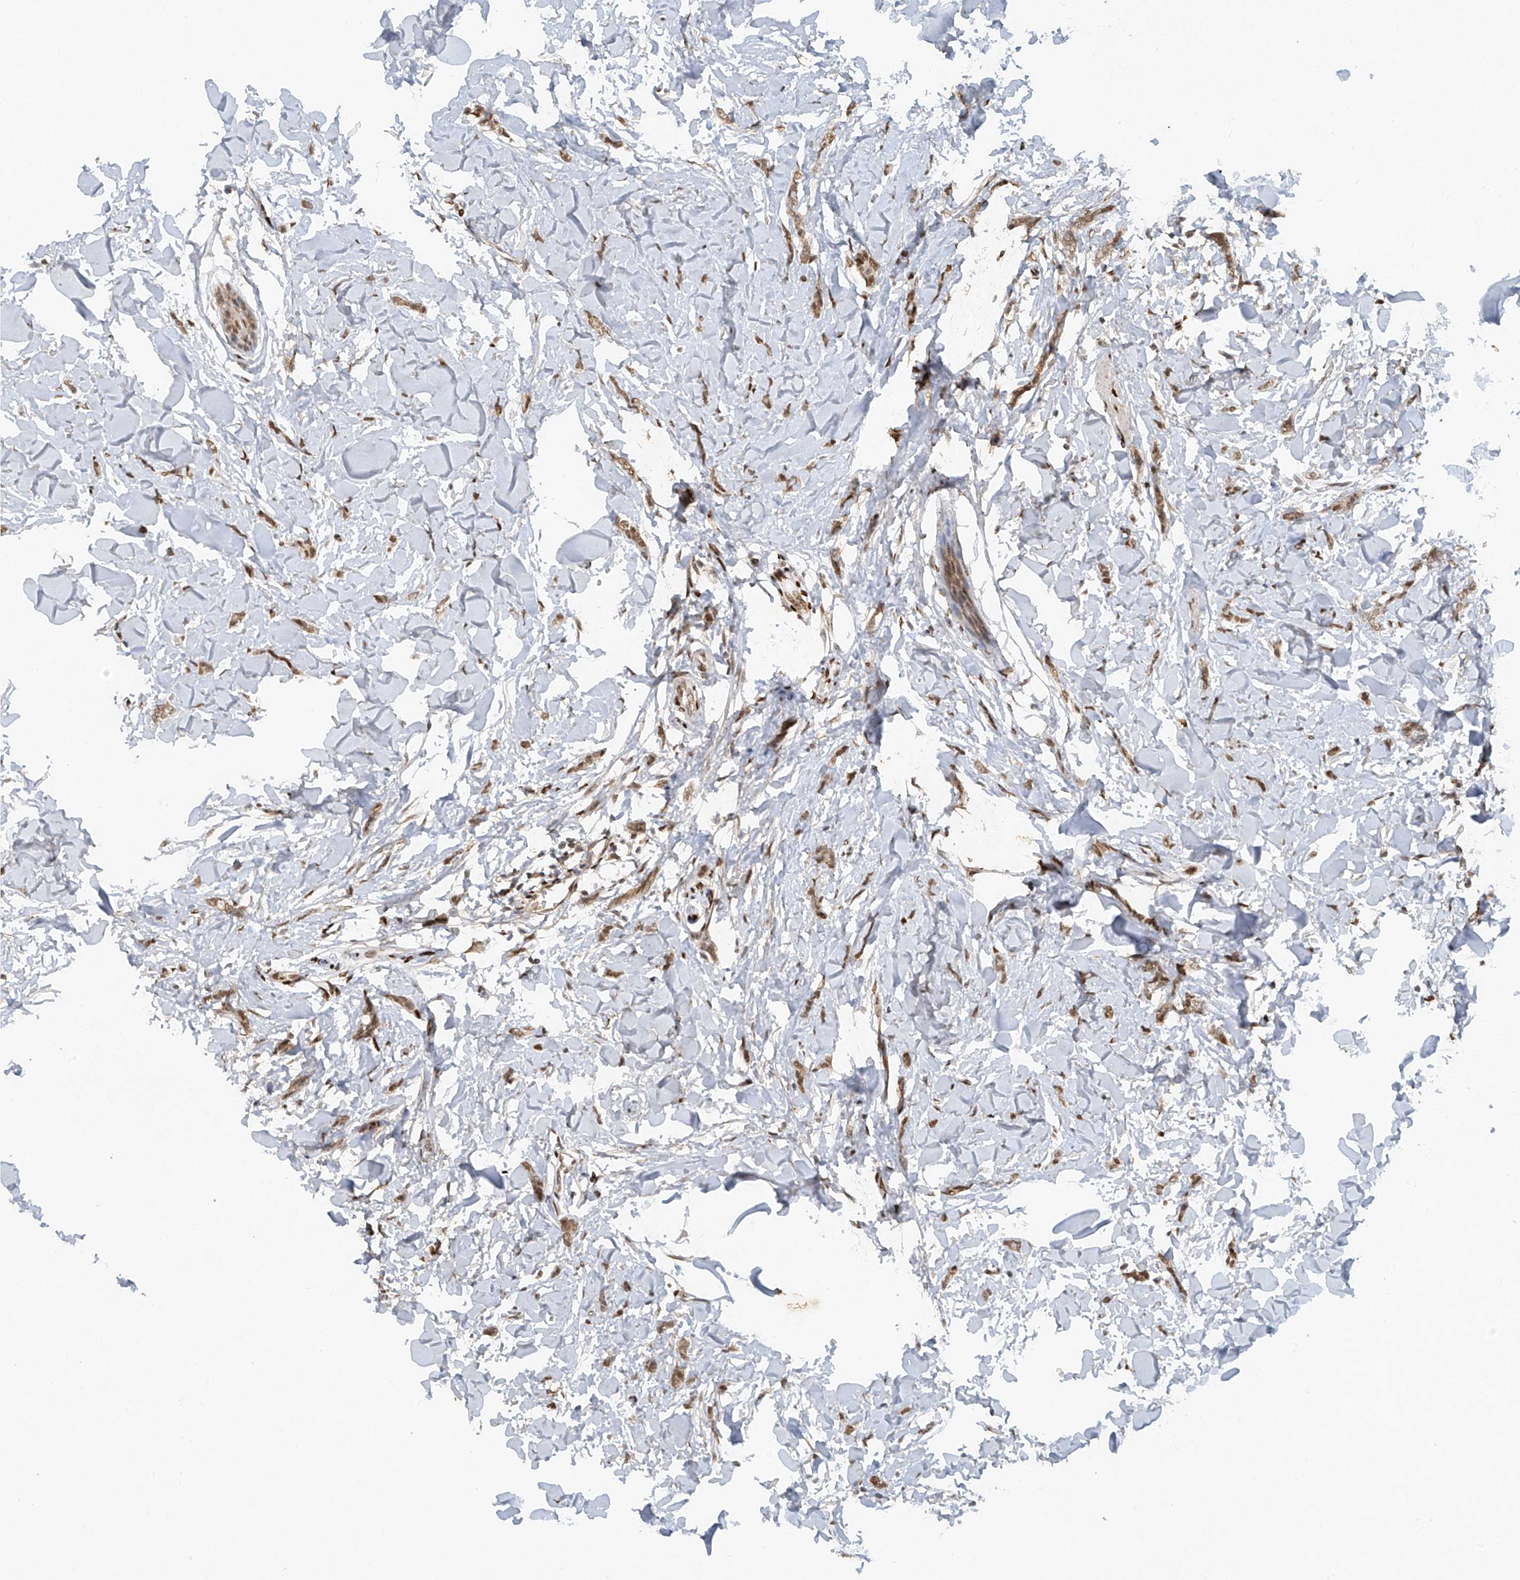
{"staining": {"intensity": "moderate", "quantity": ">75%", "location": "nuclear"}, "tissue": "breast cancer", "cell_type": "Tumor cells", "image_type": "cancer", "snomed": [{"axis": "morphology", "description": "Lobular carcinoma"}, {"axis": "topography", "description": "Skin"}, {"axis": "topography", "description": "Breast"}], "caption": "A brown stain shows moderate nuclear positivity of a protein in human lobular carcinoma (breast) tumor cells.", "gene": "ATRIP", "patient": {"sex": "female", "age": 46}}